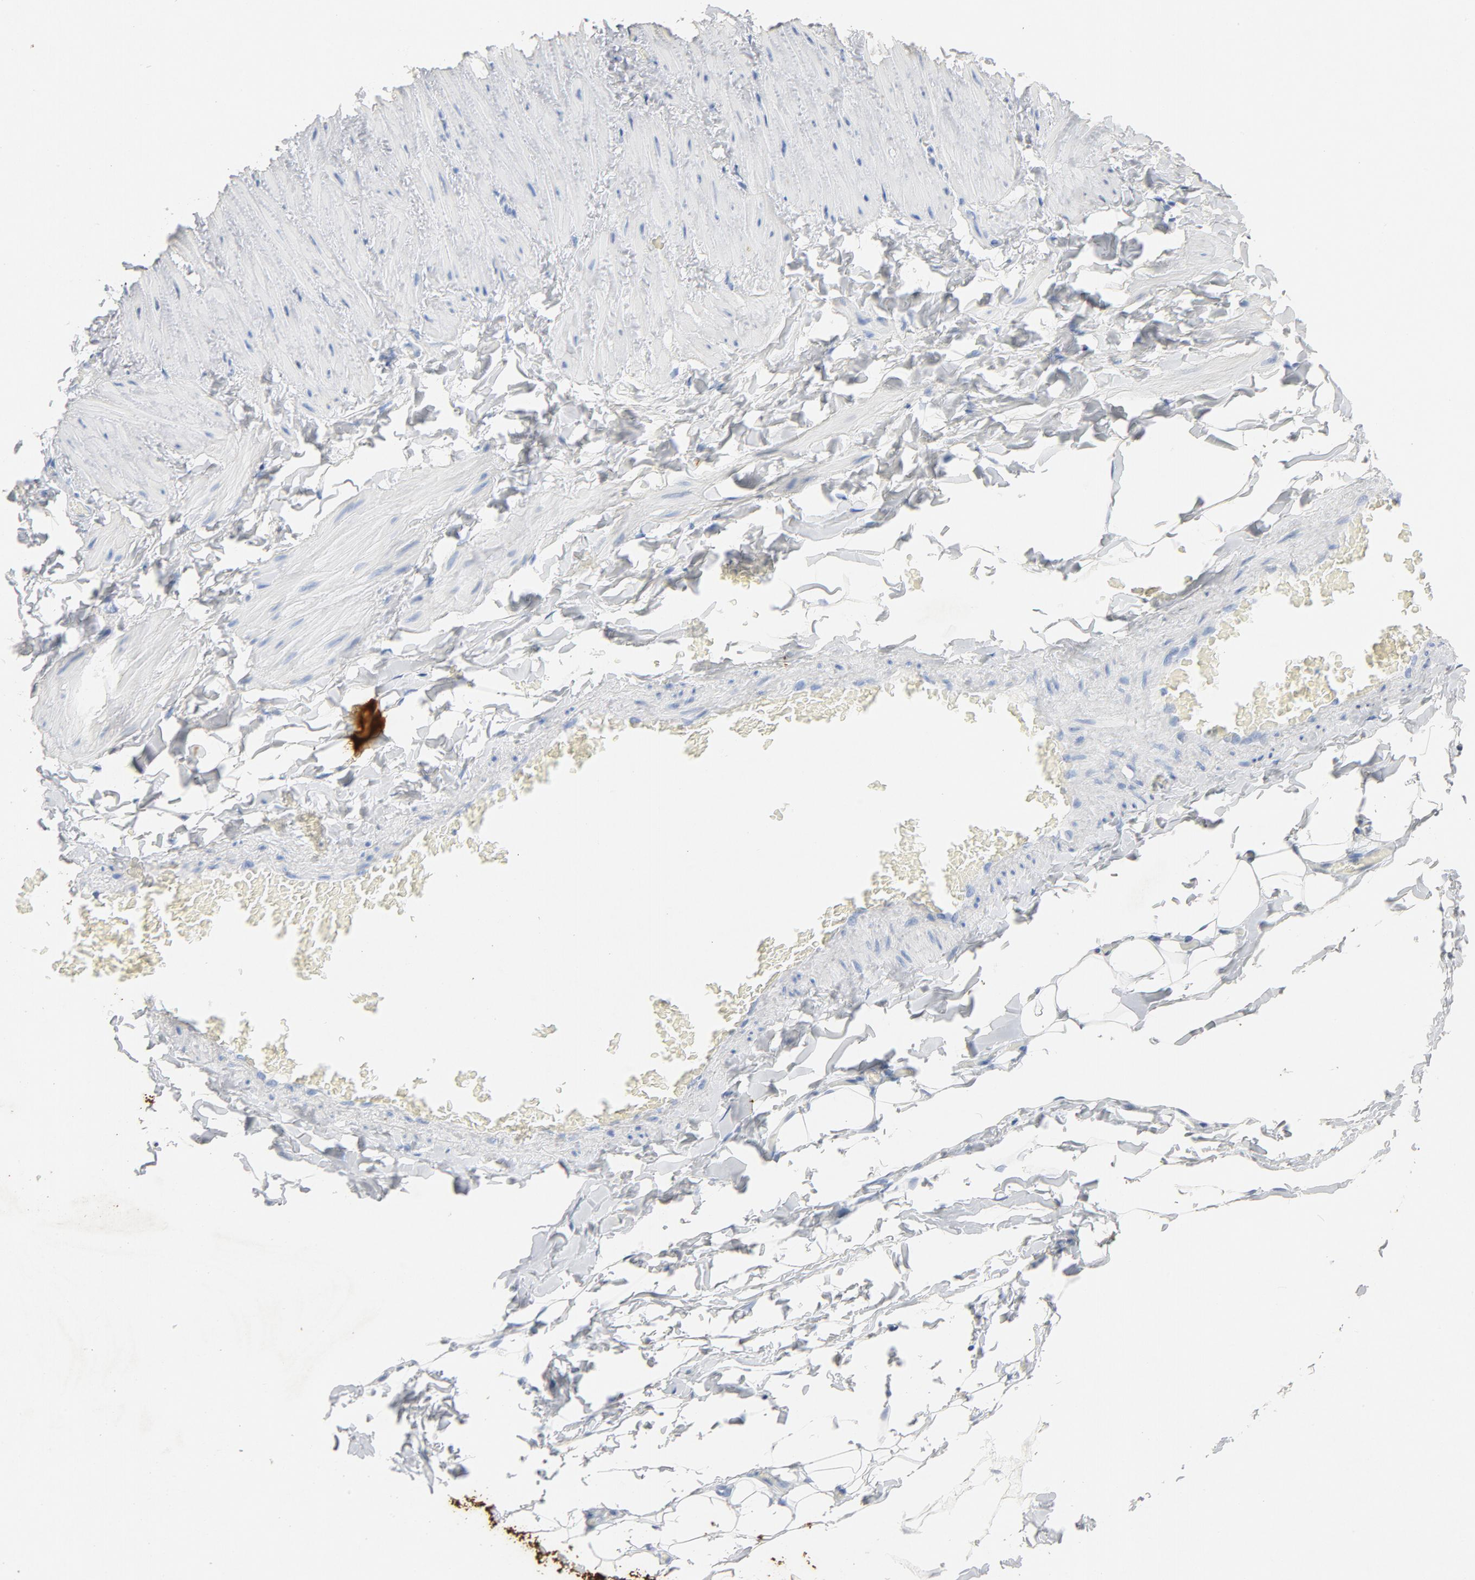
{"staining": {"intensity": "negative", "quantity": "none", "location": "none"}, "tissue": "adipose tissue", "cell_type": "Adipocytes", "image_type": "normal", "snomed": [{"axis": "morphology", "description": "Normal tissue, NOS"}, {"axis": "topography", "description": "Soft tissue"}], "caption": "Immunohistochemistry histopathology image of normal human adipose tissue stained for a protein (brown), which demonstrates no expression in adipocytes.", "gene": "PTPRB", "patient": {"sex": "male", "age": 26}}